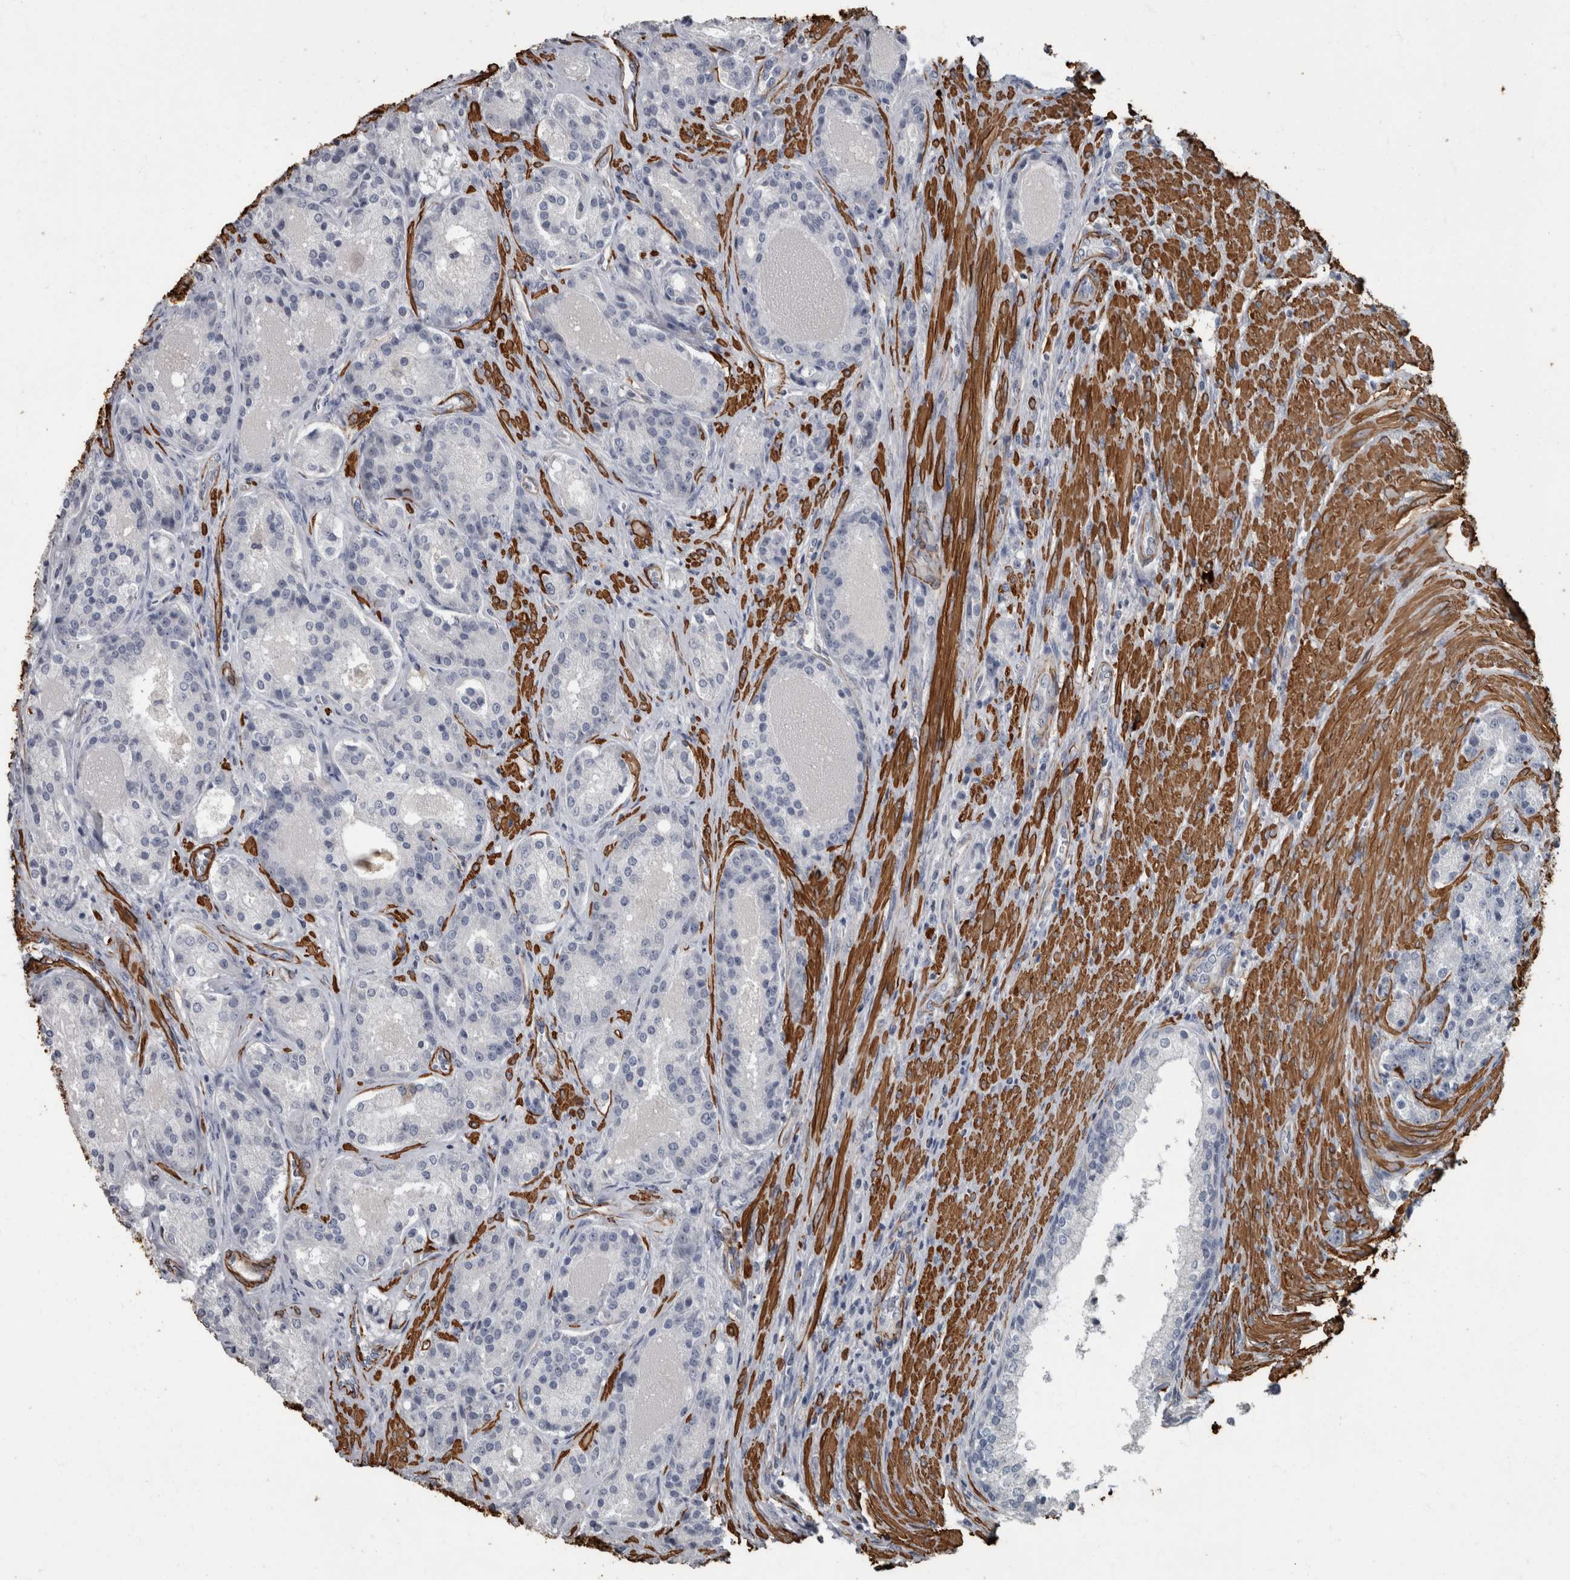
{"staining": {"intensity": "negative", "quantity": "none", "location": "none"}, "tissue": "prostate cancer", "cell_type": "Tumor cells", "image_type": "cancer", "snomed": [{"axis": "morphology", "description": "Adenocarcinoma, High grade"}, {"axis": "topography", "description": "Prostate"}], "caption": "DAB immunohistochemical staining of prostate cancer exhibits no significant staining in tumor cells.", "gene": "MASTL", "patient": {"sex": "male", "age": 60}}